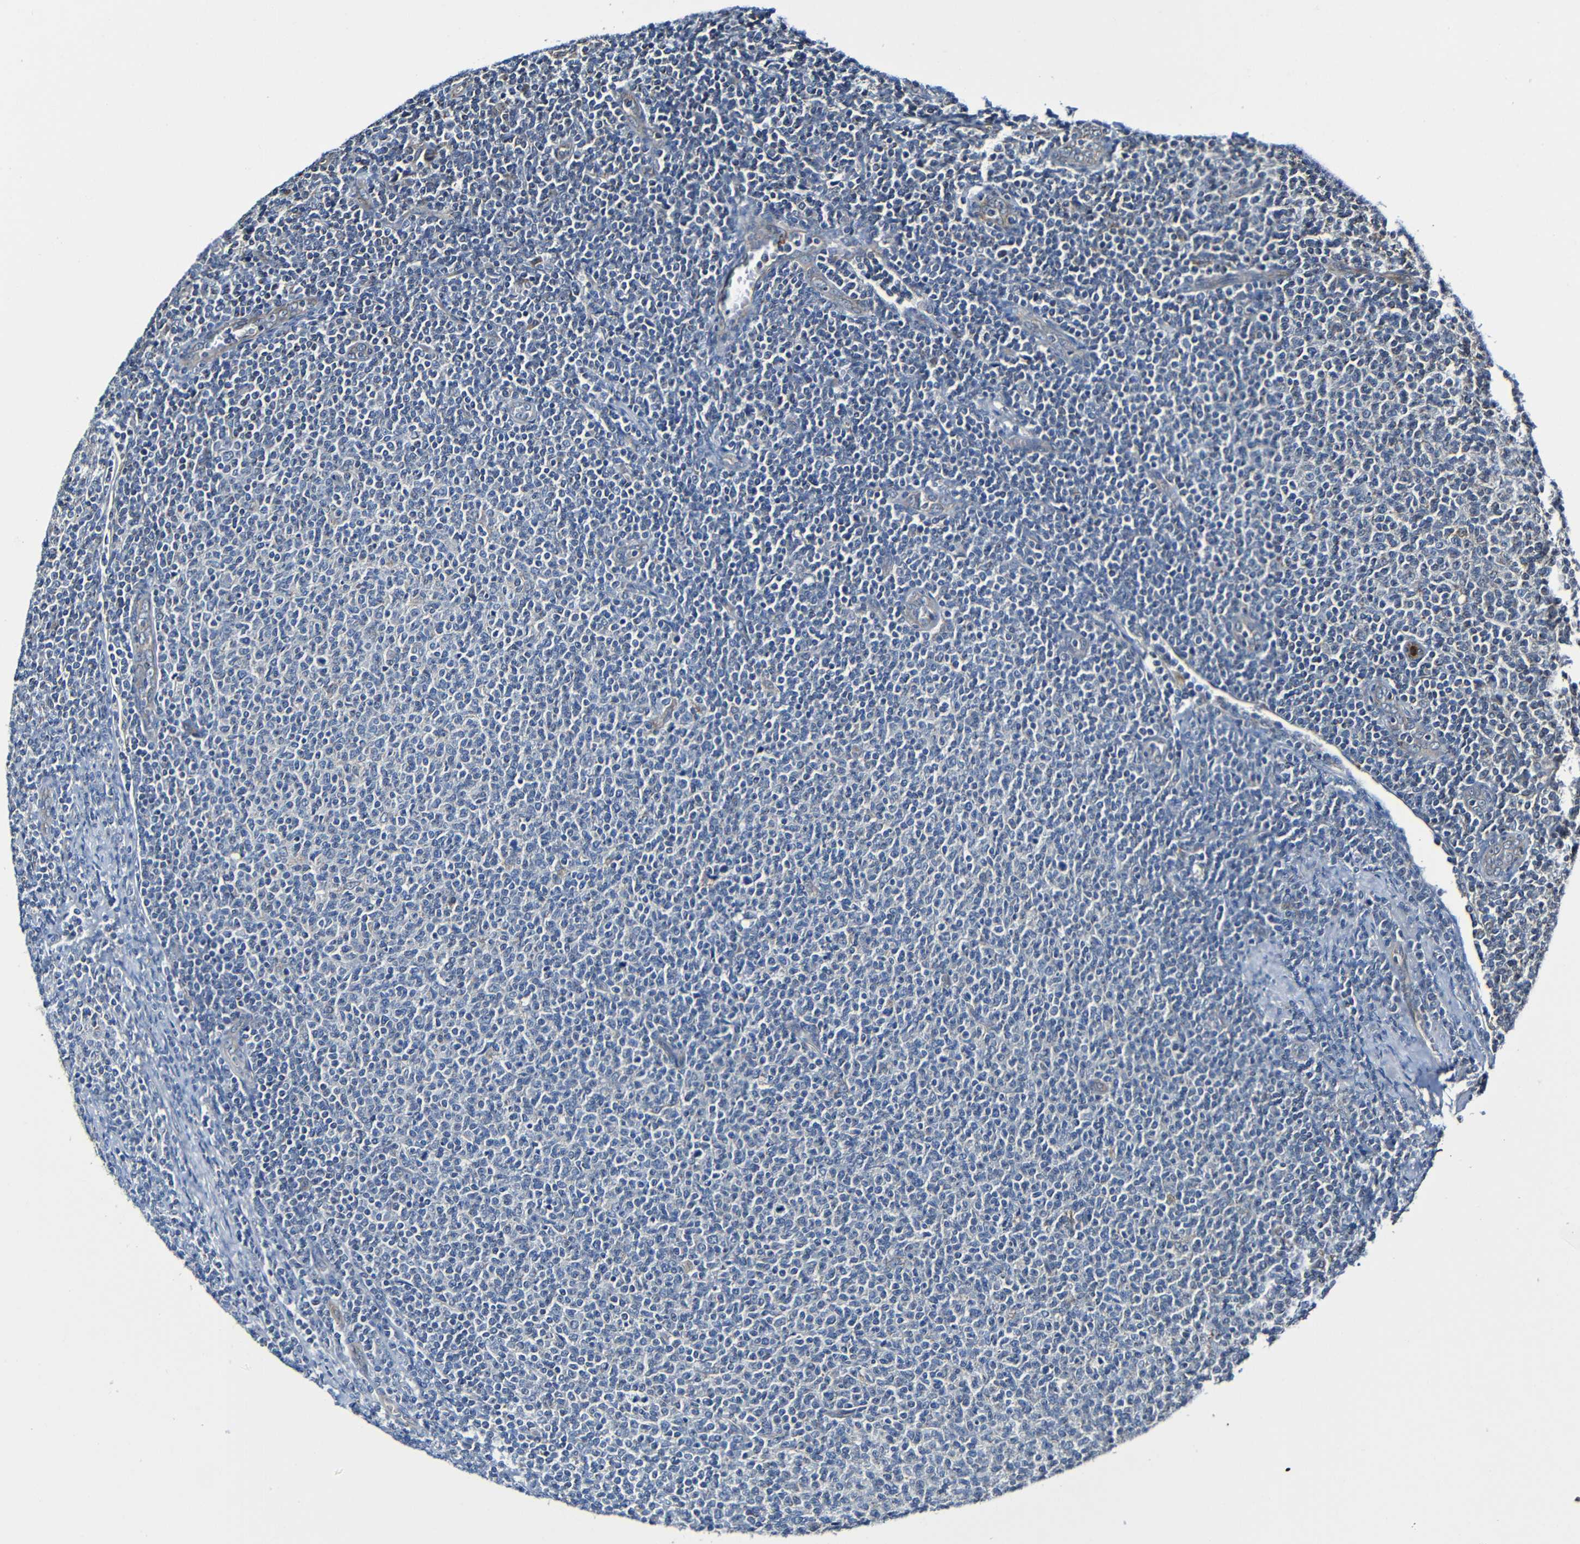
{"staining": {"intensity": "negative", "quantity": "none", "location": "none"}, "tissue": "lymphoma", "cell_type": "Tumor cells", "image_type": "cancer", "snomed": [{"axis": "morphology", "description": "Malignant lymphoma, non-Hodgkin's type, Low grade"}, {"axis": "topography", "description": "Lymph node"}], "caption": "Lymphoma stained for a protein using immunohistochemistry (IHC) shows no positivity tumor cells.", "gene": "ADAM15", "patient": {"sex": "male", "age": 66}}